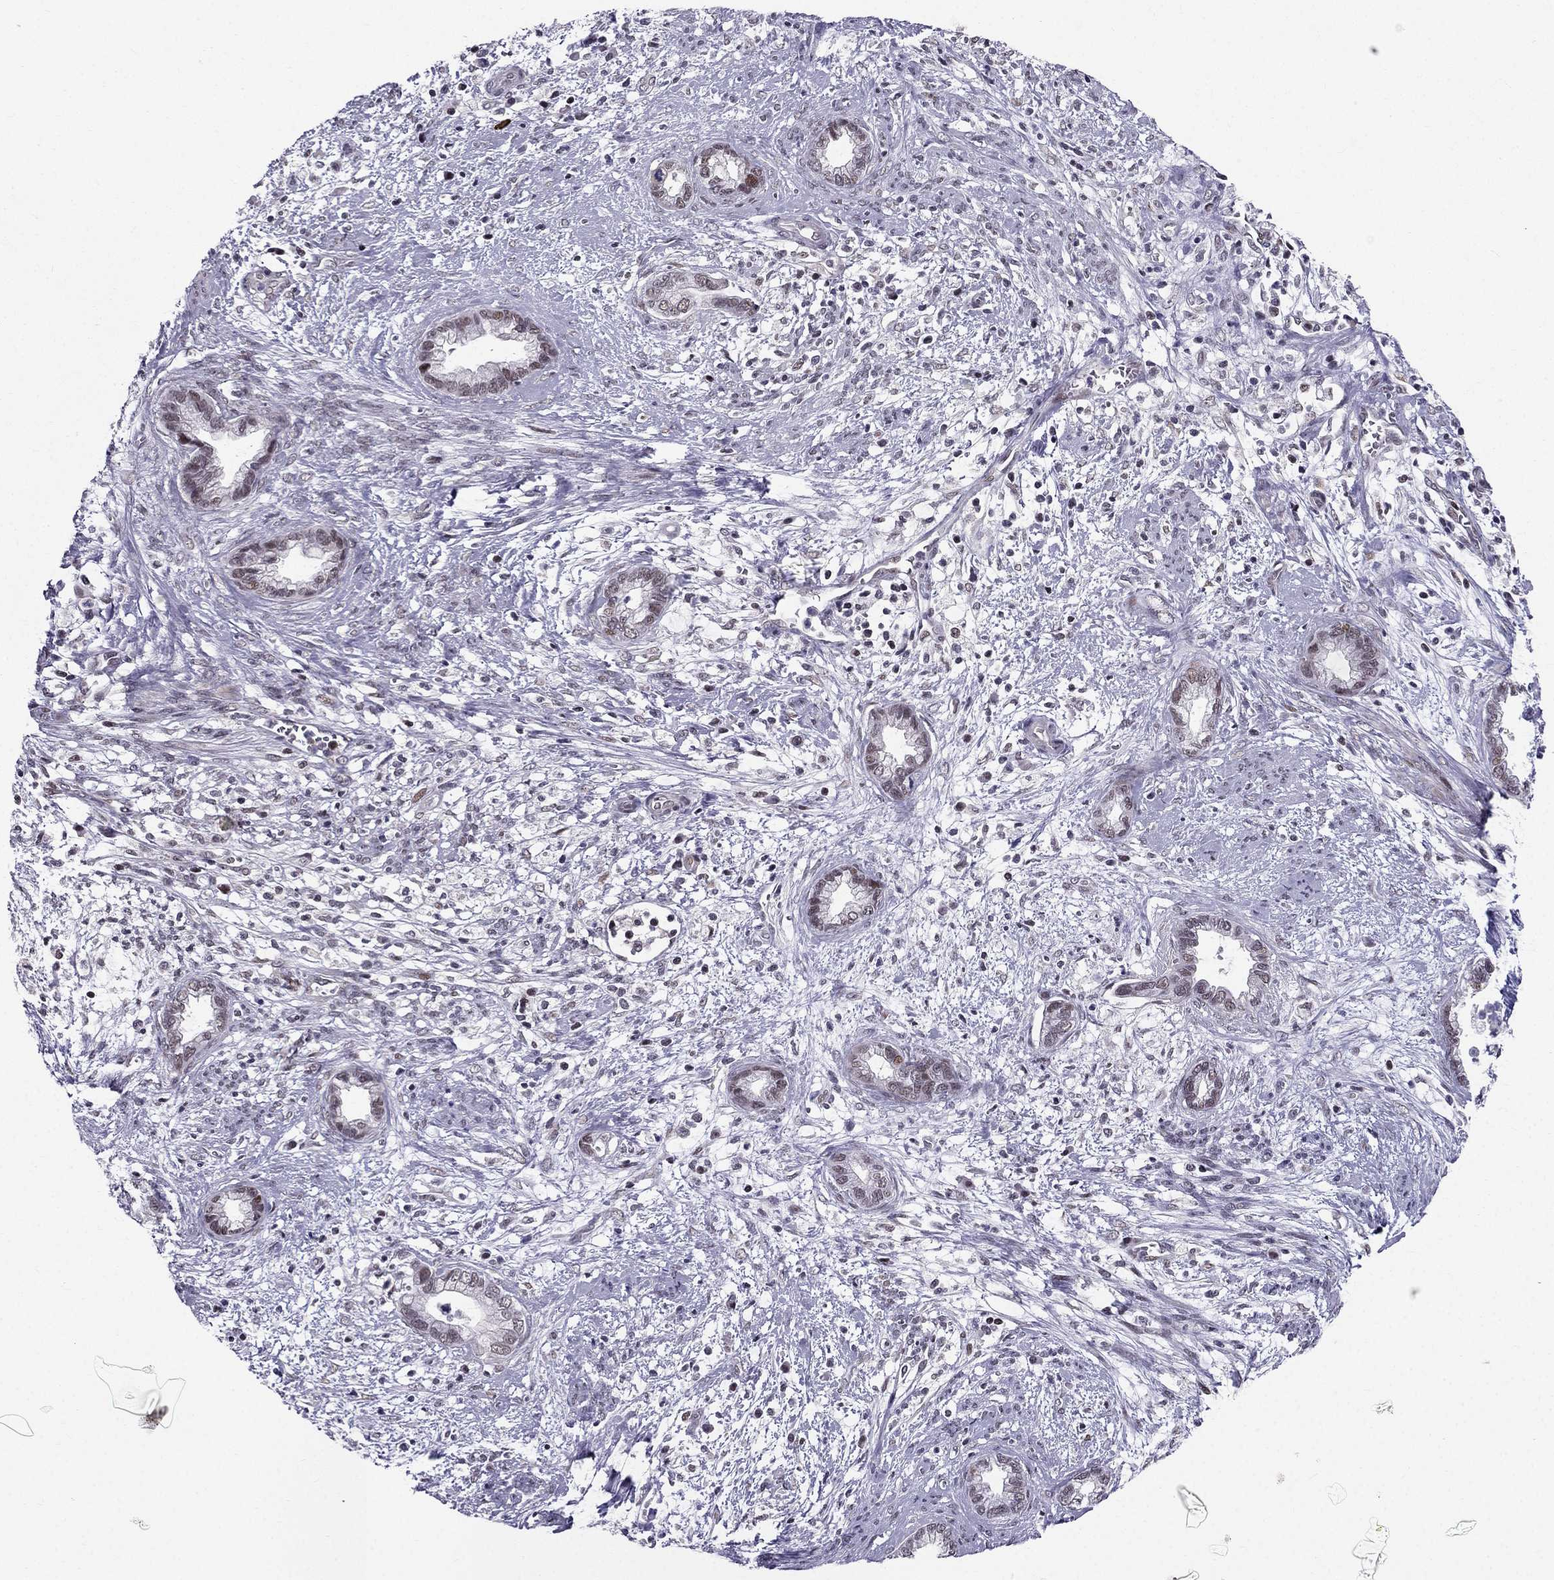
{"staining": {"intensity": "negative", "quantity": "none", "location": "none"}, "tissue": "cervical cancer", "cell_type": "Tumor cells", "image_type": "cancer", "snomed": [{"axis": "morphology", "description": "Adenocarcinoma, NOS"}, {"axis": "topography", "description": "Cervix"}], "caption": "High power microscopy photomicrograph of an immunohistochemistry (IHC) histopathology image of adenocarcinoma (cervical), revealing no significant positivity in tumor cells.", "gene": "RPRD2", "patient": {"sex": "female", "age": 62}}